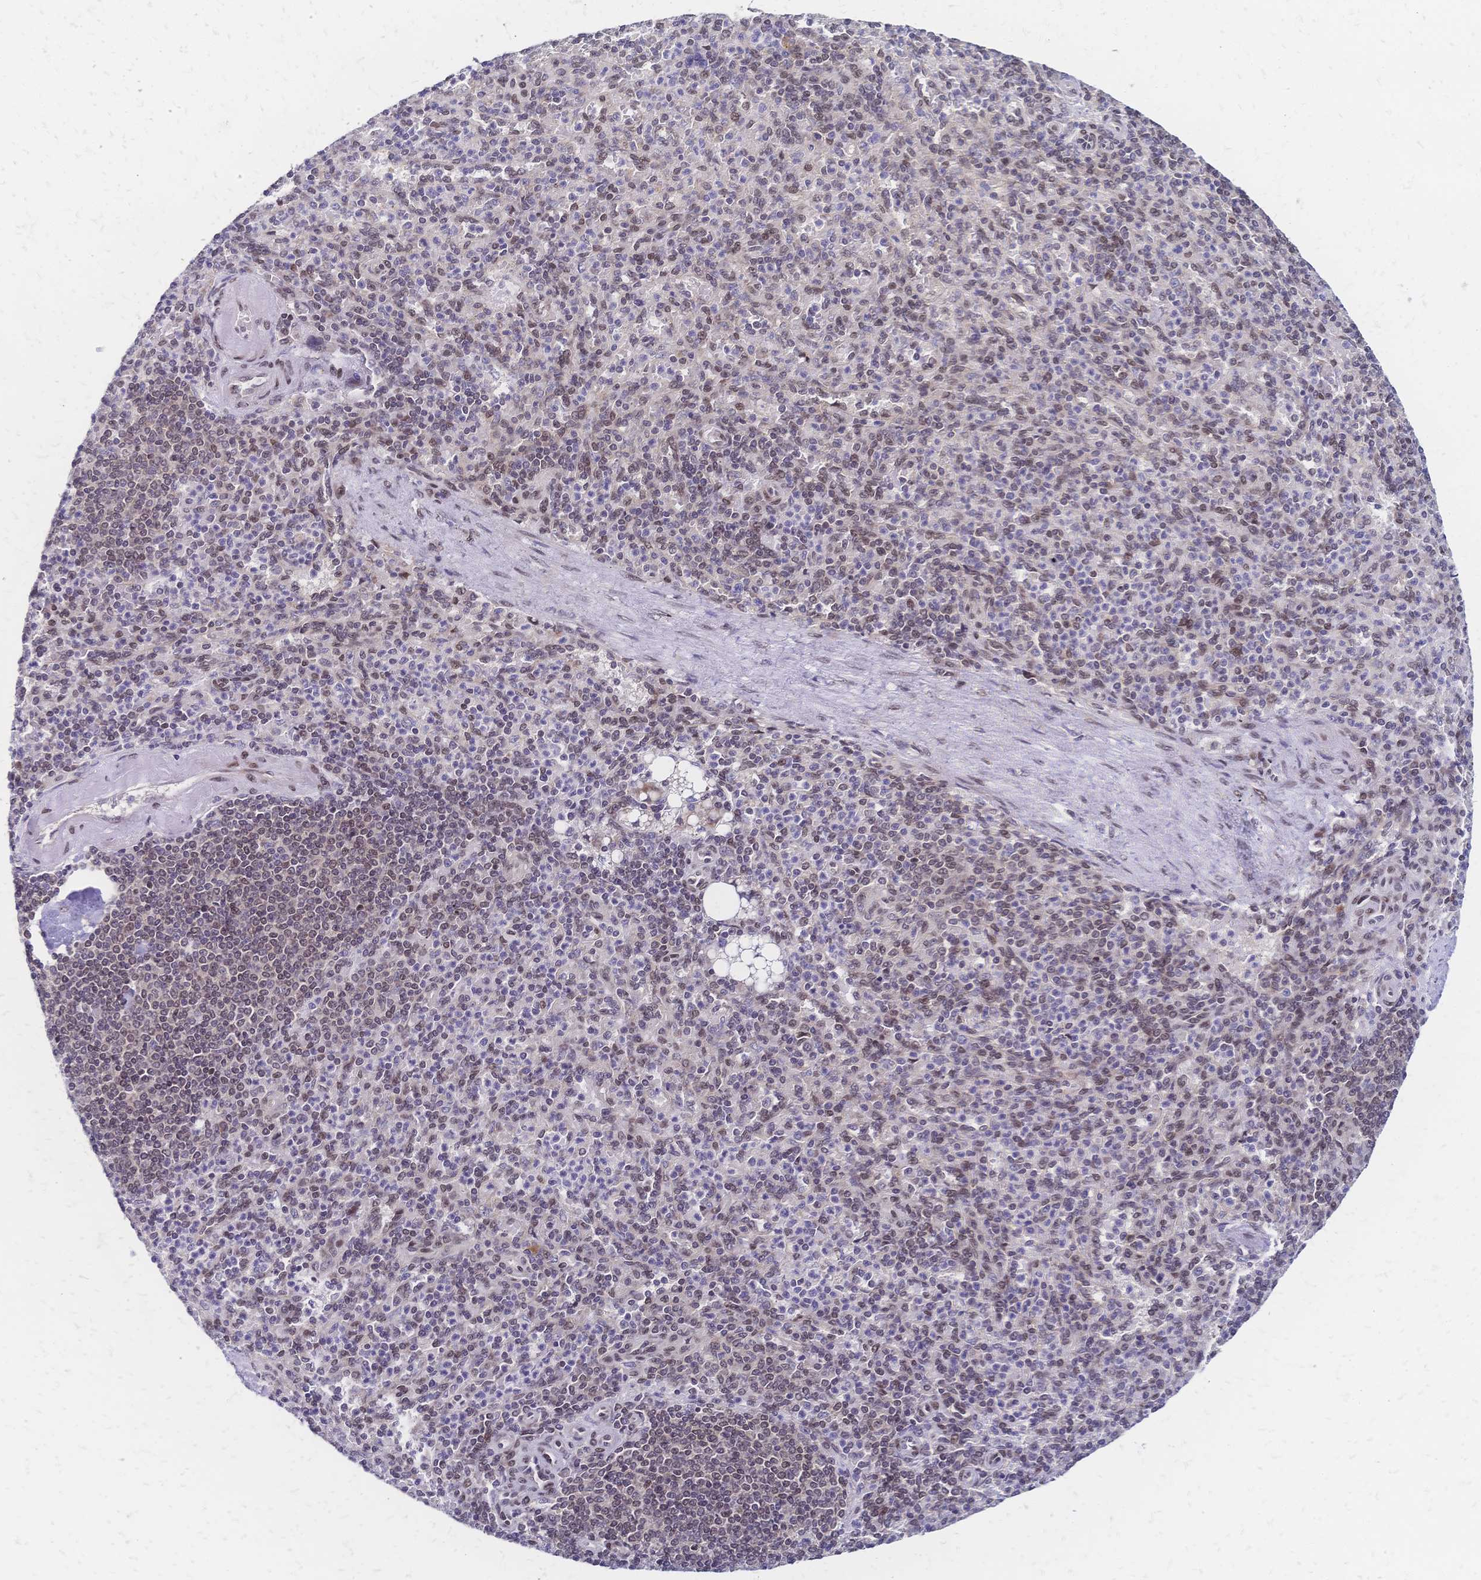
{"staining": {"intensity": "weak", "quantity": "<25%", "location": "nuclear"}, "tissue": "spleen", "cell_type": "Cells in red pulp", "image_type": "normal", "snomed": [{"axis": "morphology", "description": "Normal tissue, NOS"}, {"axis": "topography", "description": "Spleen"}], "caption": "Immunohistochemical staining of benign human spleen demonstrates no significant staining in cells in red pulp.", "gene": "CBX7", "patient": {"sex": "female", "age": 74}}